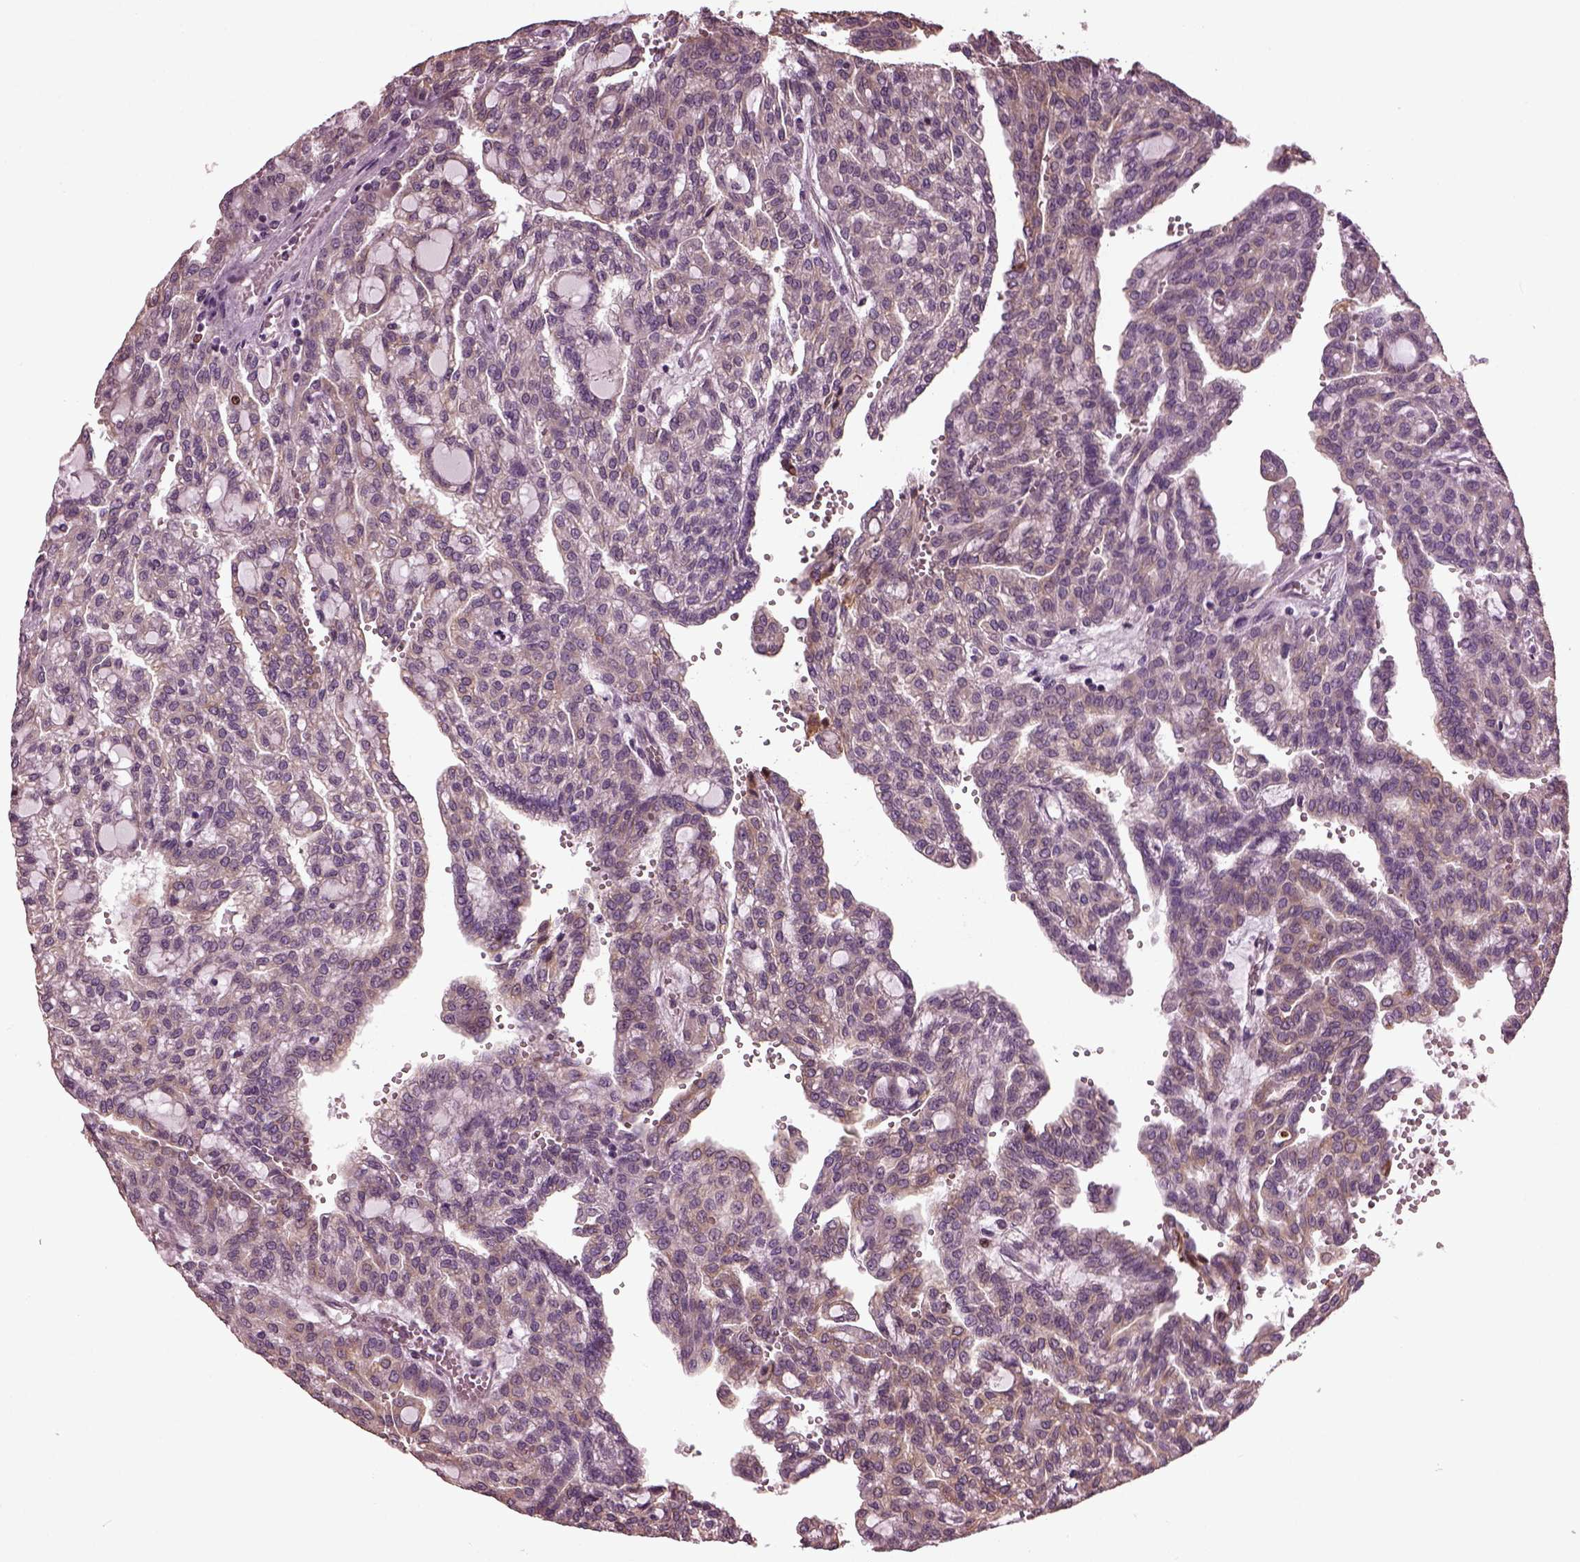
{"staining": {"intensity": "weak", "quantity": "25%-75%", "location": "cytoplasmic/membranous"}, "tissue": "renal cancer", "cell_type": "Tumor cells", "image_type": "cancer", "snomed": [{"axis": "morphology", "description": "Adenocarcinoma, NOS"}, {"axis": "topography", "description": "Kidney"}], "caption": "Approximately 25%-75% of tumor cells in human adenocarcinoma (renal) show weak cytoplasmic/membranous protein positivity as visualized by brown immunohistochemical staining.", "gene": "RUFY3", "patient": {"sex": "male", "age": 63}}